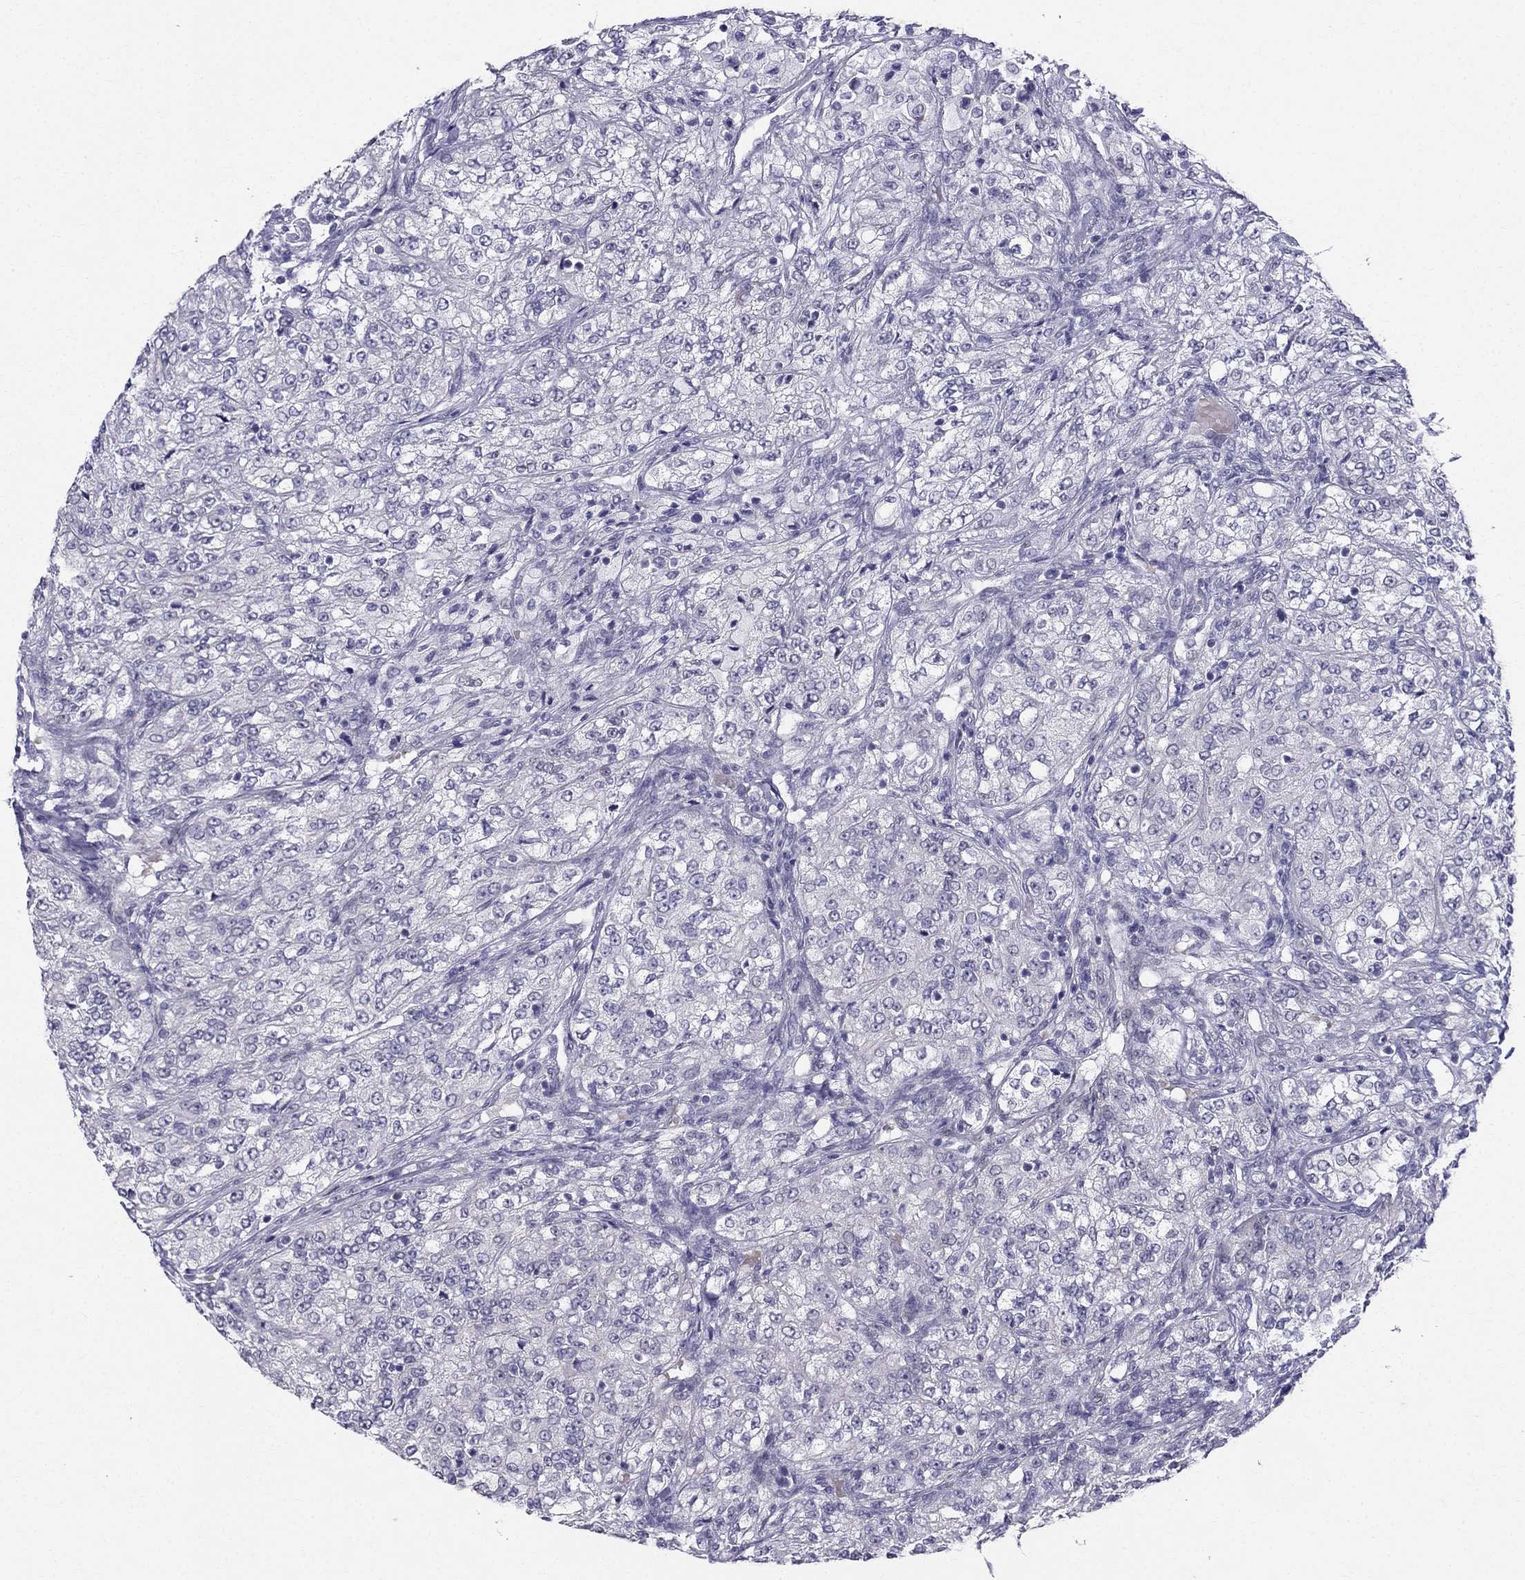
{"staining": {"intensity": "negative", "quantity": "none", "location": "none"}, "tissue": "renal cancer", "cell_type": "Tumor cells", "image_type": "cancer", "snomed": [{"axis": "morphology", "description": "Adenocarcinoma, NOS"}, {"axis": "topography", "description": "Kidney"}], "caption": "Photomicrograph shows no significant protein positivity in tumor cells of adenocarcinoma (renal). (Brightfield microscopy of DAB (3,3'-diaminobenzidine) immunohistochemistry (IHC) at high magnification).", "gene": "BAG5", "patient": {"sex": "female", "age": 63}}